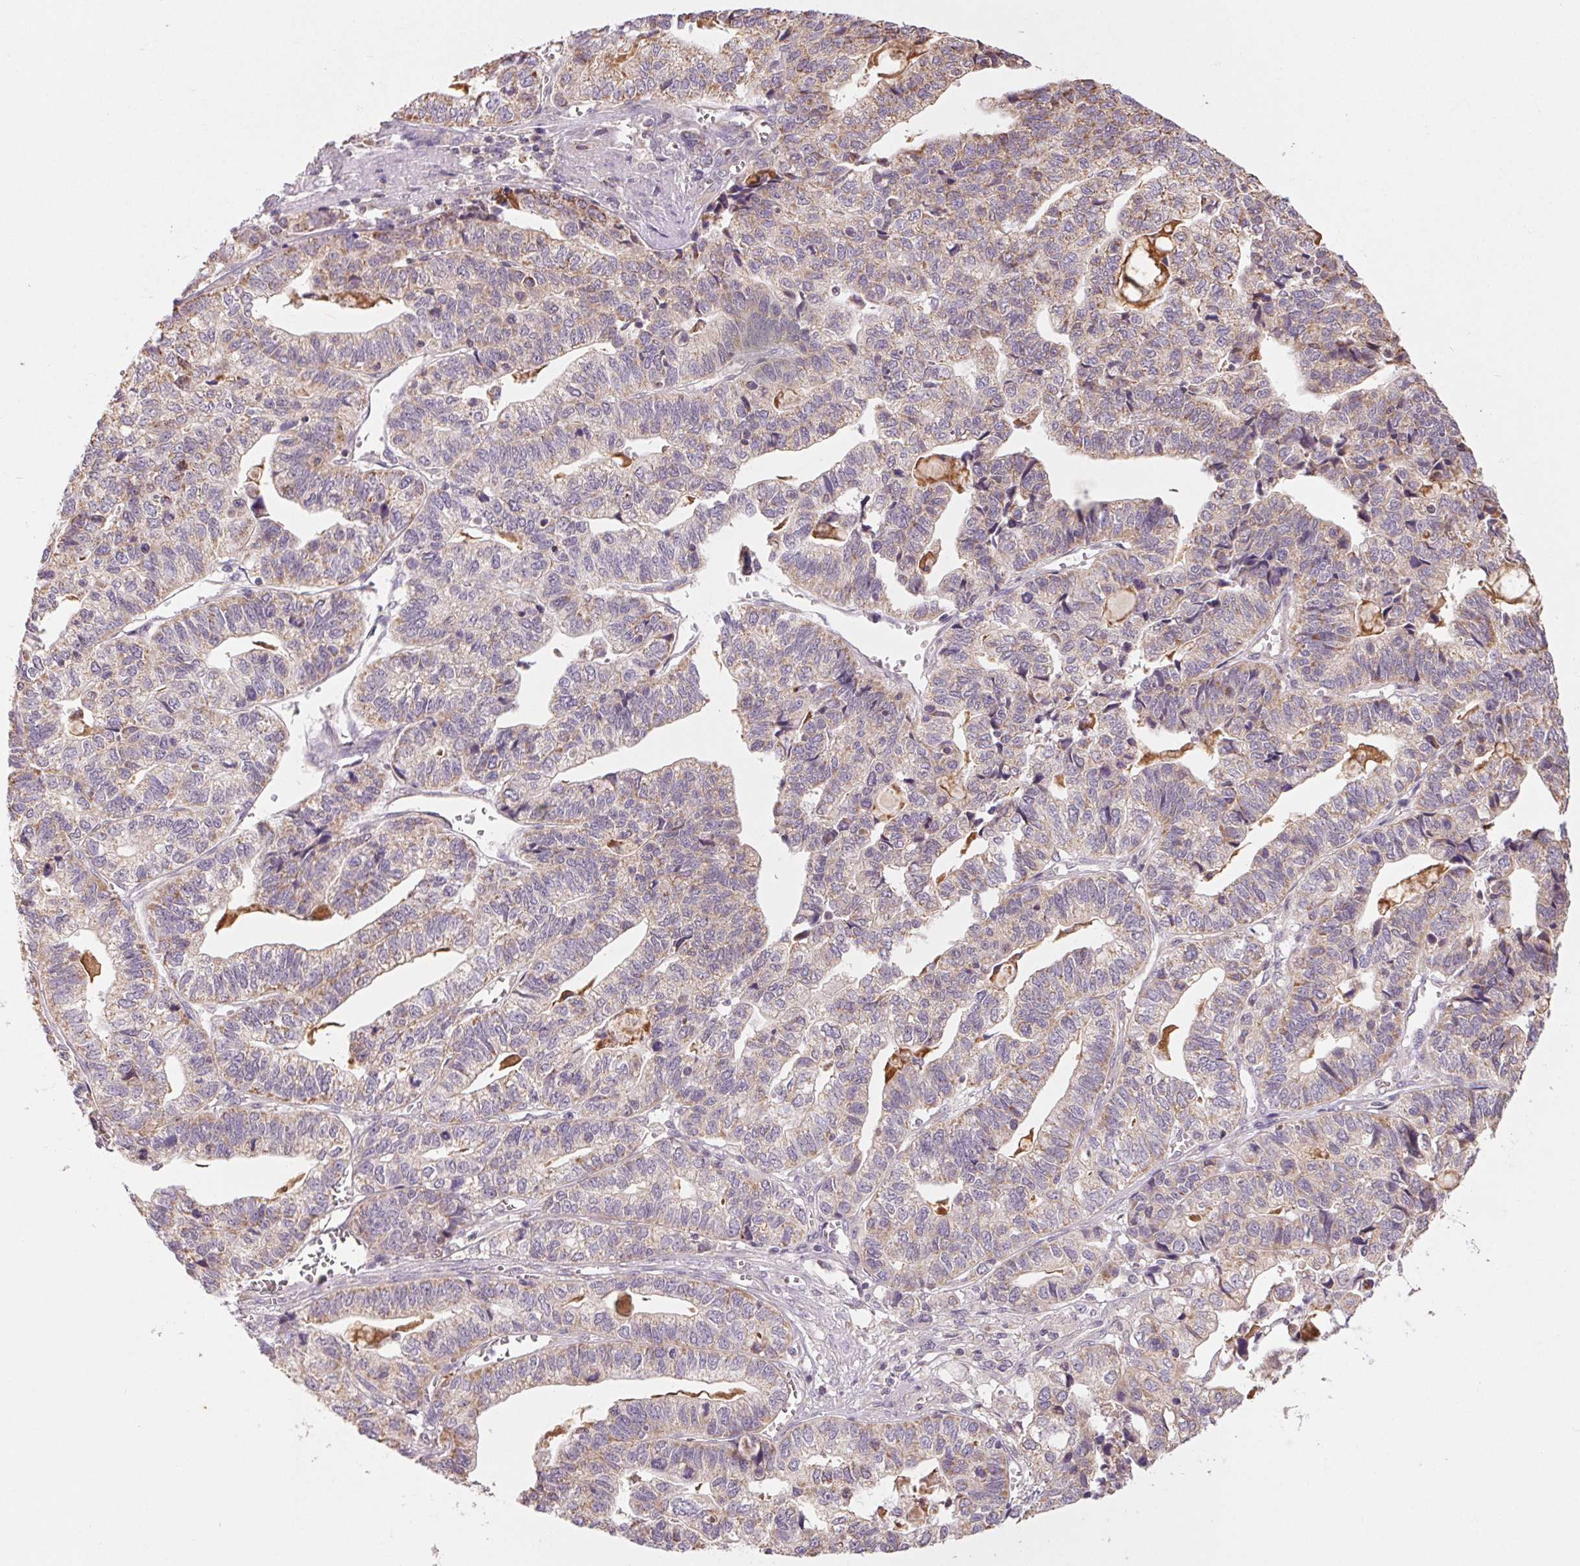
{"staining": {"intensity": "weak", "quantity": "25%-75%", "location": "cytoplasmic/membranous"}, "tissue": "stomach cancer", "cell_type": "Tumor cells", "image_type": "cancer", "snomed": [{"axis": "morphology", "description": "Adenocarcinoma, NOS"}, {"axis": "topography", "description": "Stomach, upper"}], "caption": "Immunohistochemistry (IHC) histopathology image of stomach cancer stained for a protein (brown), which exhibits low levels of weak cytoplasmic/membranous expression in approximately 25%-75% of tumor cells.", "gene": "MAP3K5", "patient": {"sex": "female", "age": 67}}